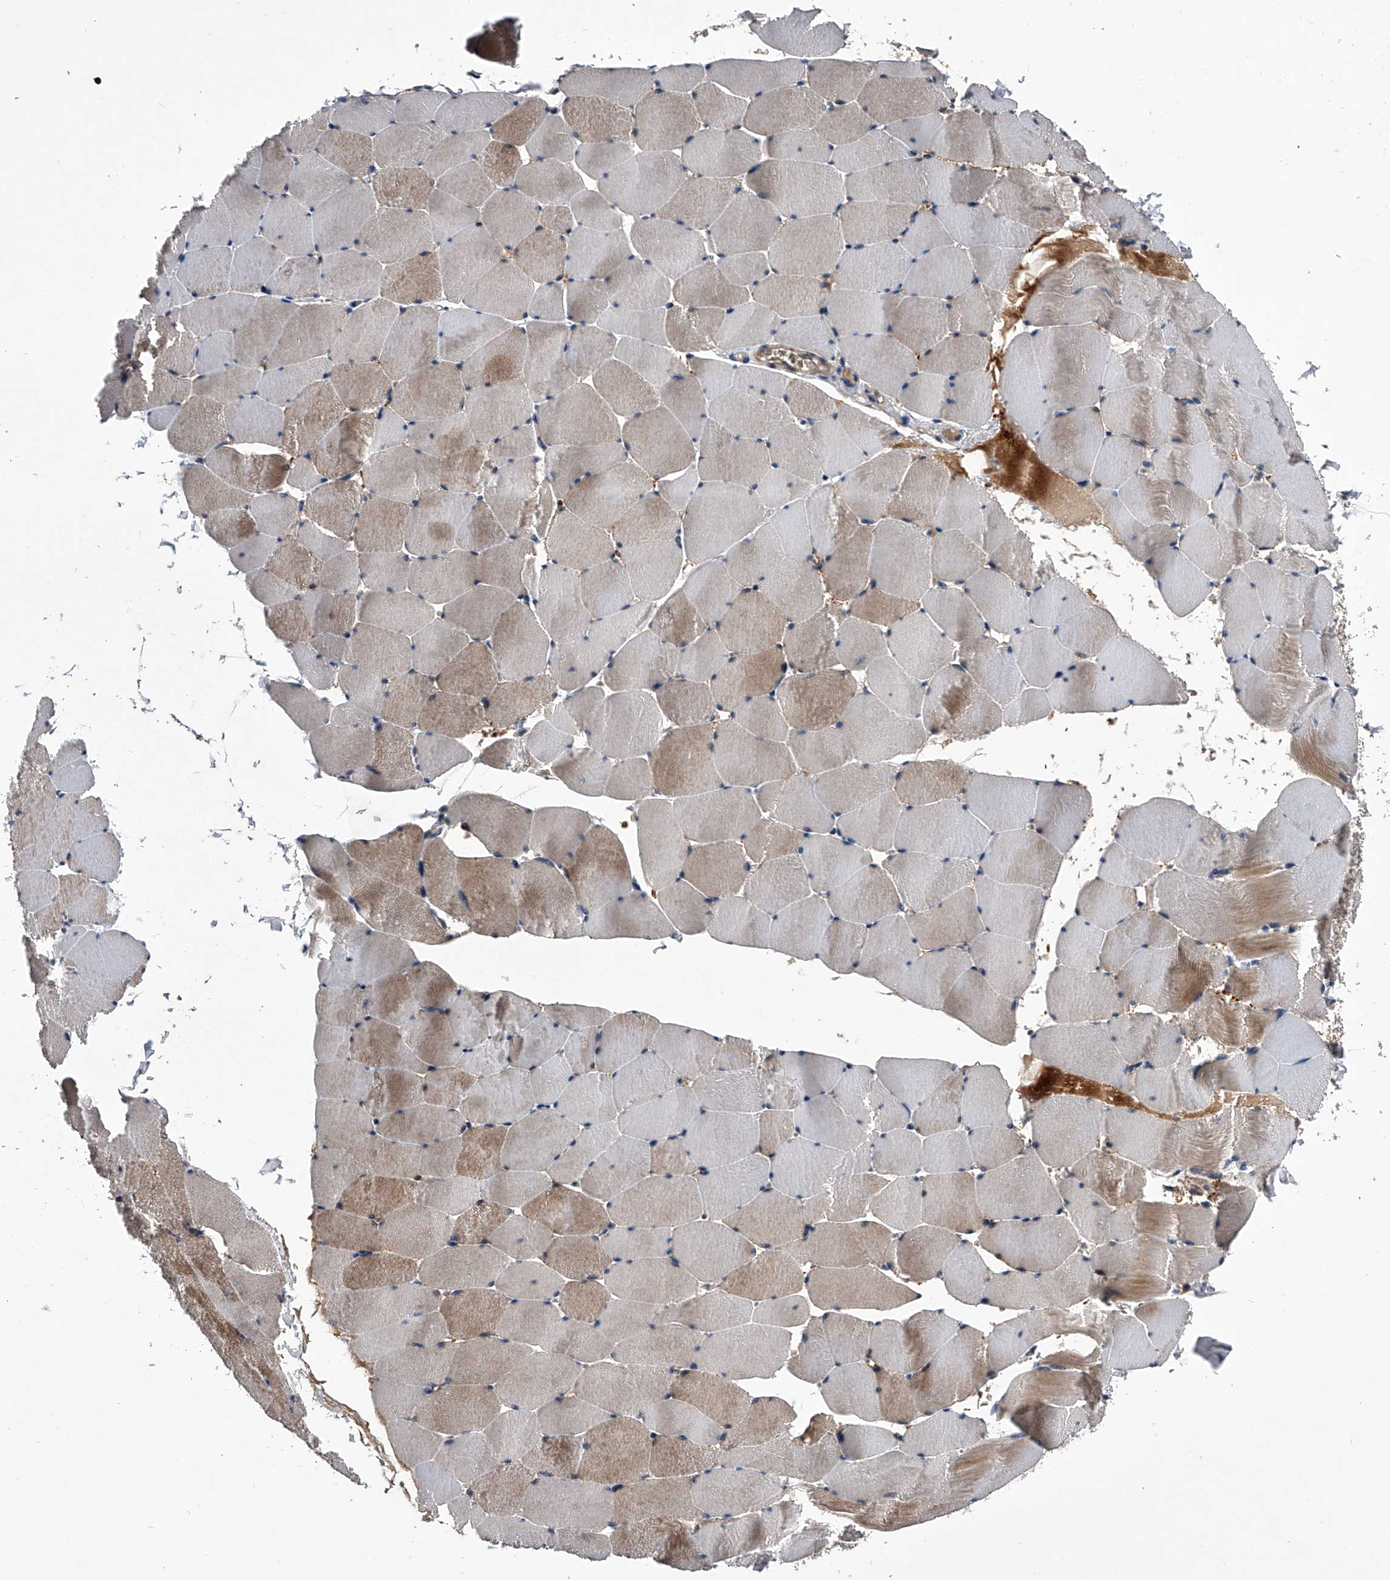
{"staining": {"intensity": "moderate", "quantity": "25%-75%", "location": "cytoplasmic/membranous"}, "tissue": "skeletal muscle", "cell_type": "Myocytes", "image_type": "normal", "snomed": [{"axis": "morphology", "description": "Normal tissue, NOS"}, {"axis": "topography", "description": "Skeletal muscle"}], "caption": "Human skeletal muscle stained with a brown dye shows moderate cytoplasmic/membranous positive expression in approximately 25%-75% of myocytes.", "gene": "ZNF30", "patient": {"sex": "male", "age": 62}}